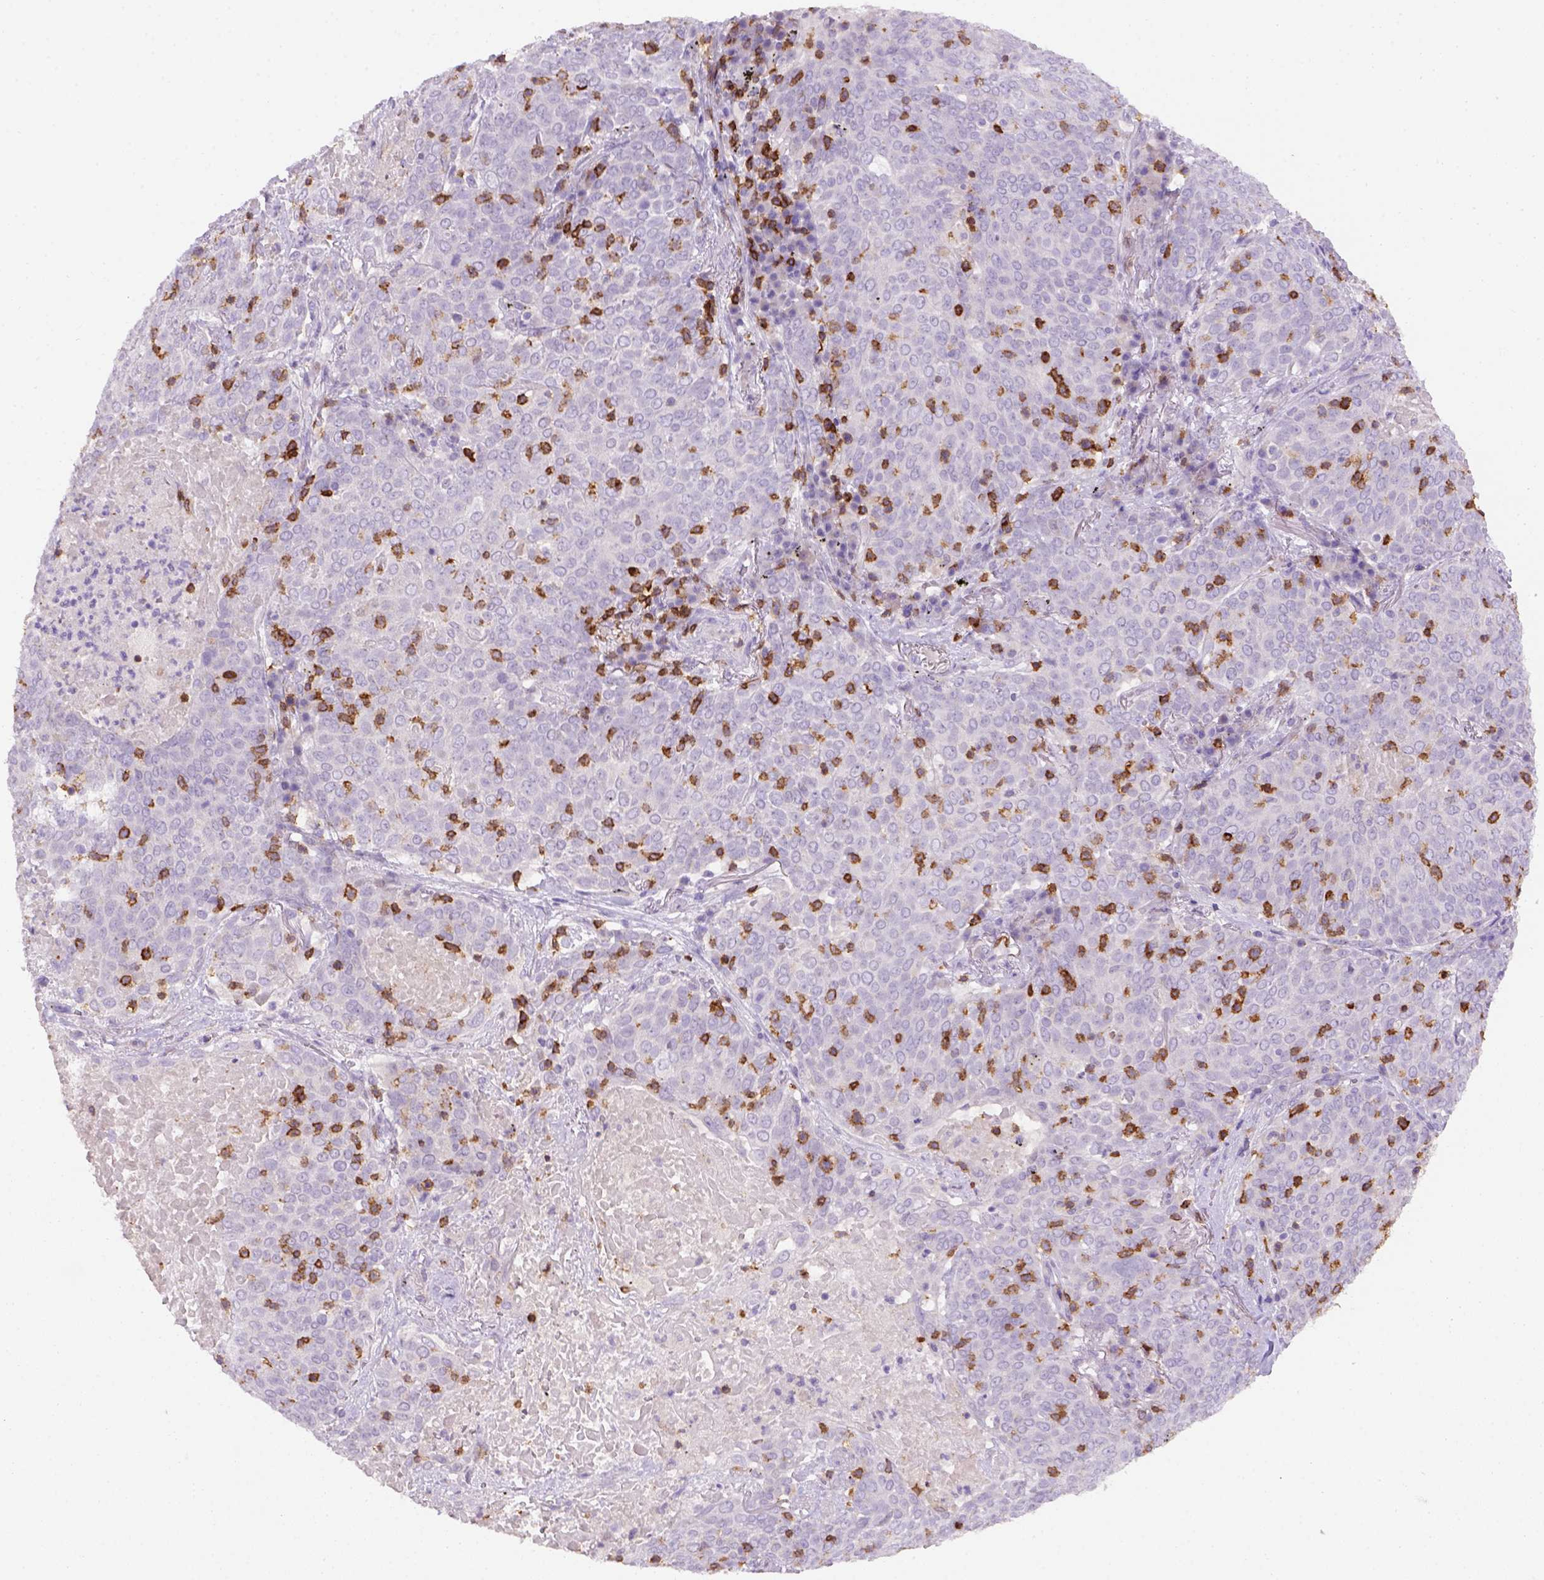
{"staining": {"intensity": "negative", "quantity": "none", "location": "none"}, "tissue": "lung cancer", "cell_type": "Tumor cells", "image_type": "cancer", "snomed": [{"axis": "morphology", "description": "Squamous cell carcinoma, NOS"}, {"axis": "topography", "description": "Lung"}], "caption": "IHC of squamous cell carcinoma (lung) demonstrates no staining in tumor cells.", "gene": "CD3E", "patient": {"sex": "male", "age": 82}}